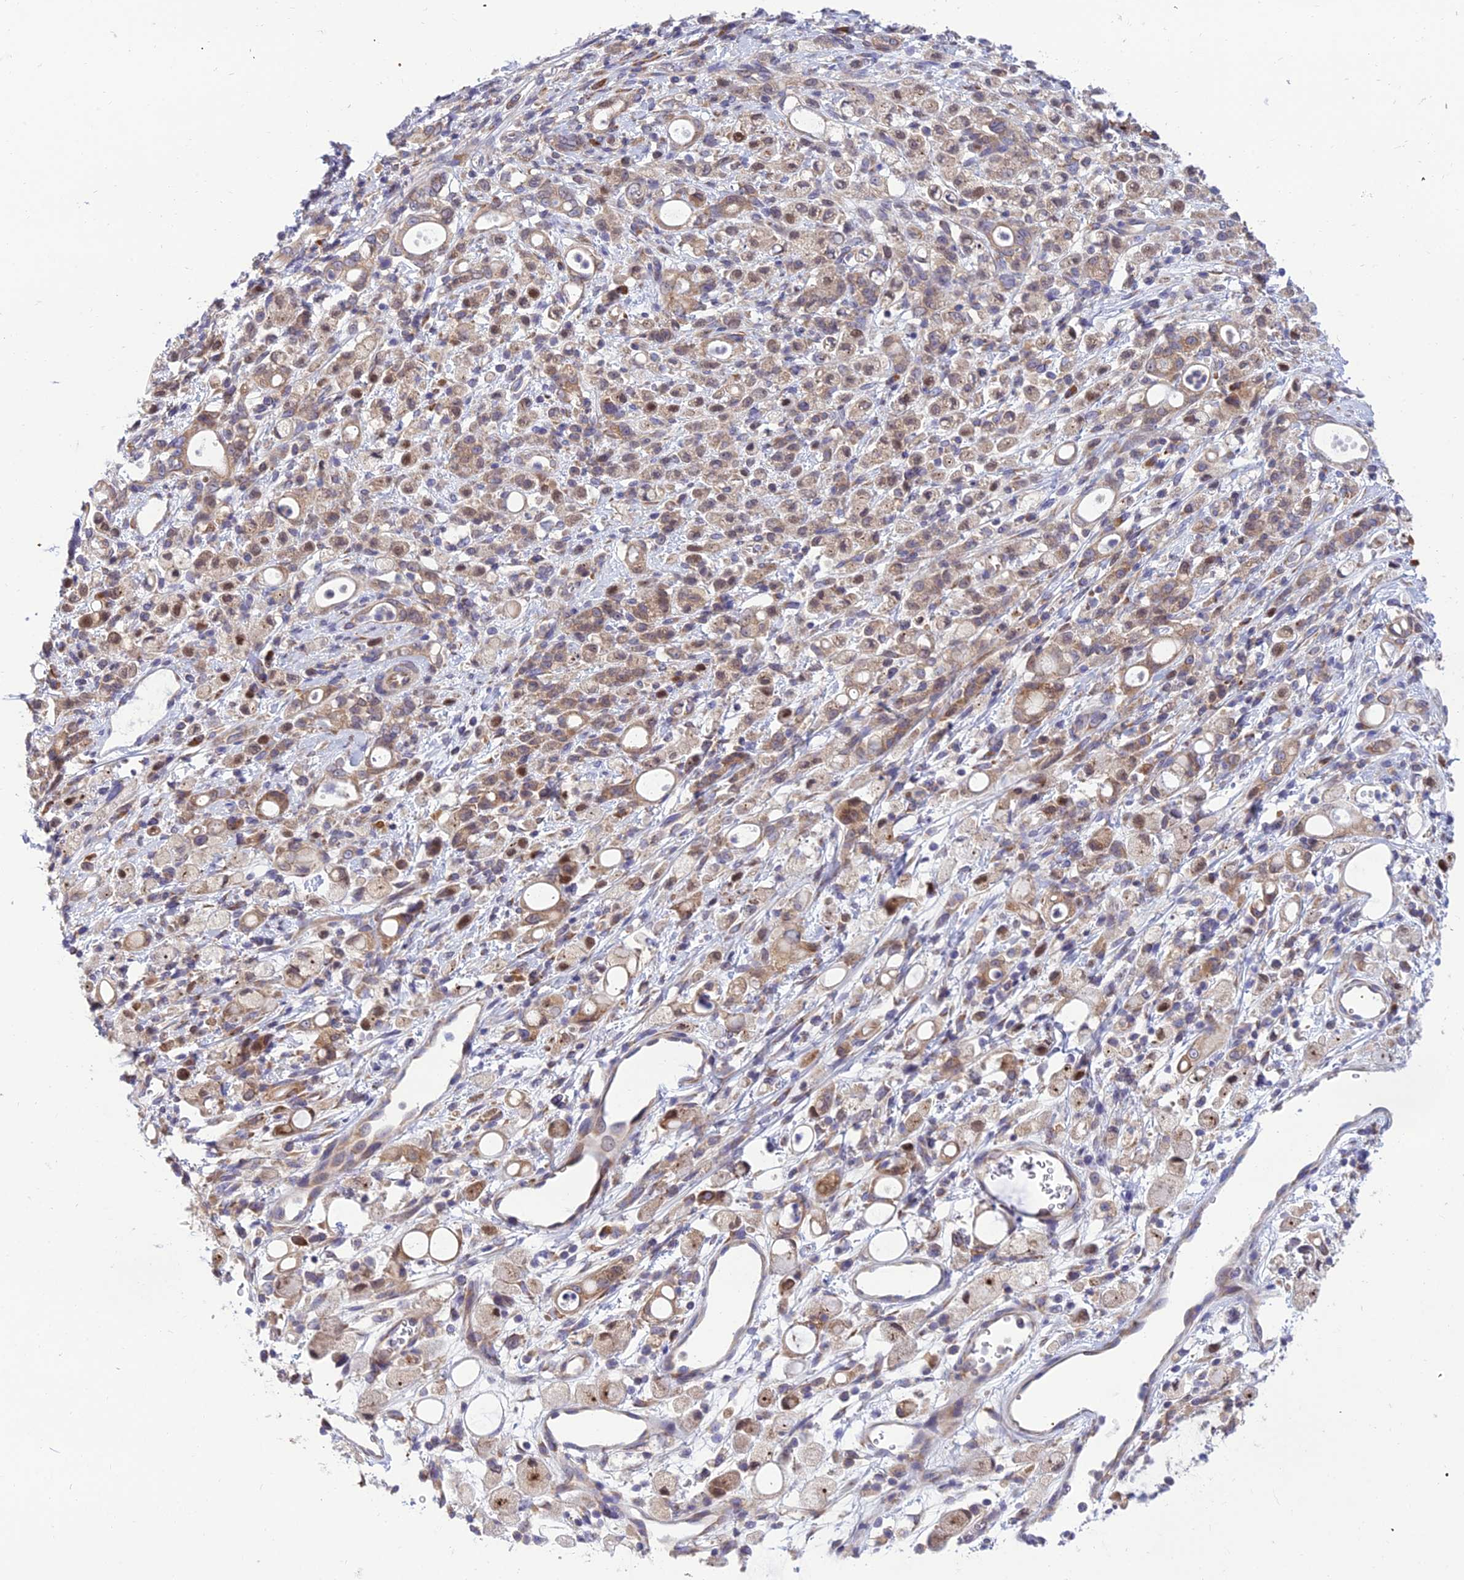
{"staining": {"intensity": "moderate", "quantity": ">75%", "location": "cytoplasmic/membranous"}, "tissue": "stomach cancer", "cell_type": "Tumor cells", "image_type": "cancer", "snomed": [{"axis": "morphology", "description": "Adenocarcinoma, NOS"}, {"axis": "topography", "description": "Stomach"}], "caption": "Adenocarcinoma (stomach) was stained to show a protein in brown. There is medium levels of moderate cytoplasmic/membranous expression in approximately >75% of tumor cells.", "gene": "CLCN7", "patient": {"sex": "female", "age": 60}}